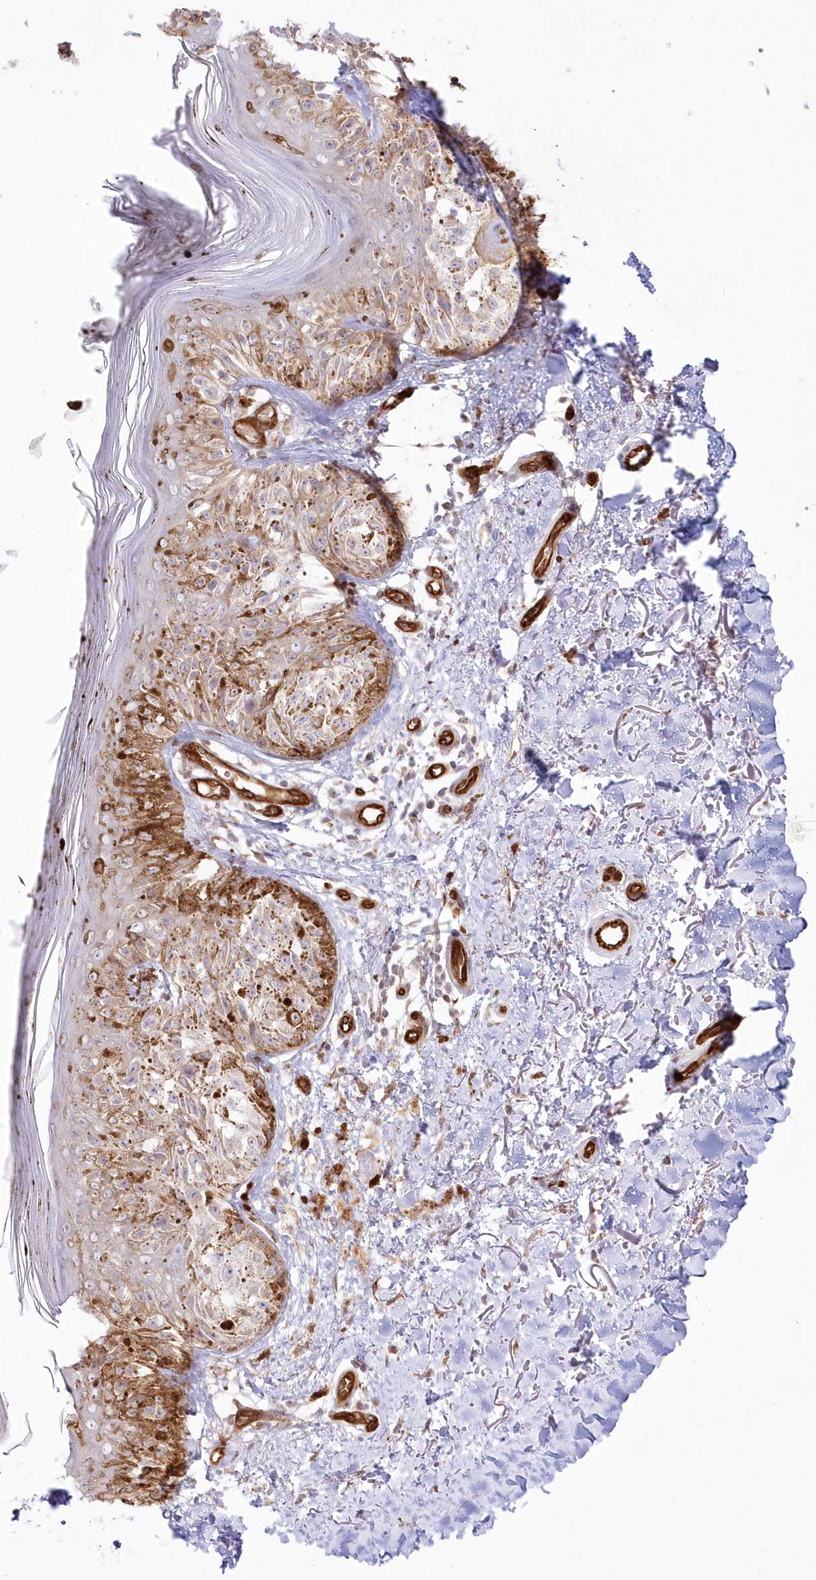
{"staining": {"intensity": "moderate", "quantity": ">75%", "location": "cytoplasmic/membranous"}, "tissue": "melanoma", "cell_type": "Tumor cells", "image_type": "cancer", "snomed": [{"axis": "morphology", "description": "Malignant melanoma, NOS"}, {"axis": "topography", "description": "Skin"}], "caption": "Malignant melanoma was stained to show a protein in brown. There is medium levels of moderate cytoplasmic/membranous positivity in about >75% of tumor cells.", "gene": "AFAP1L2", "patient": {"sex": "female", "age": 50}}